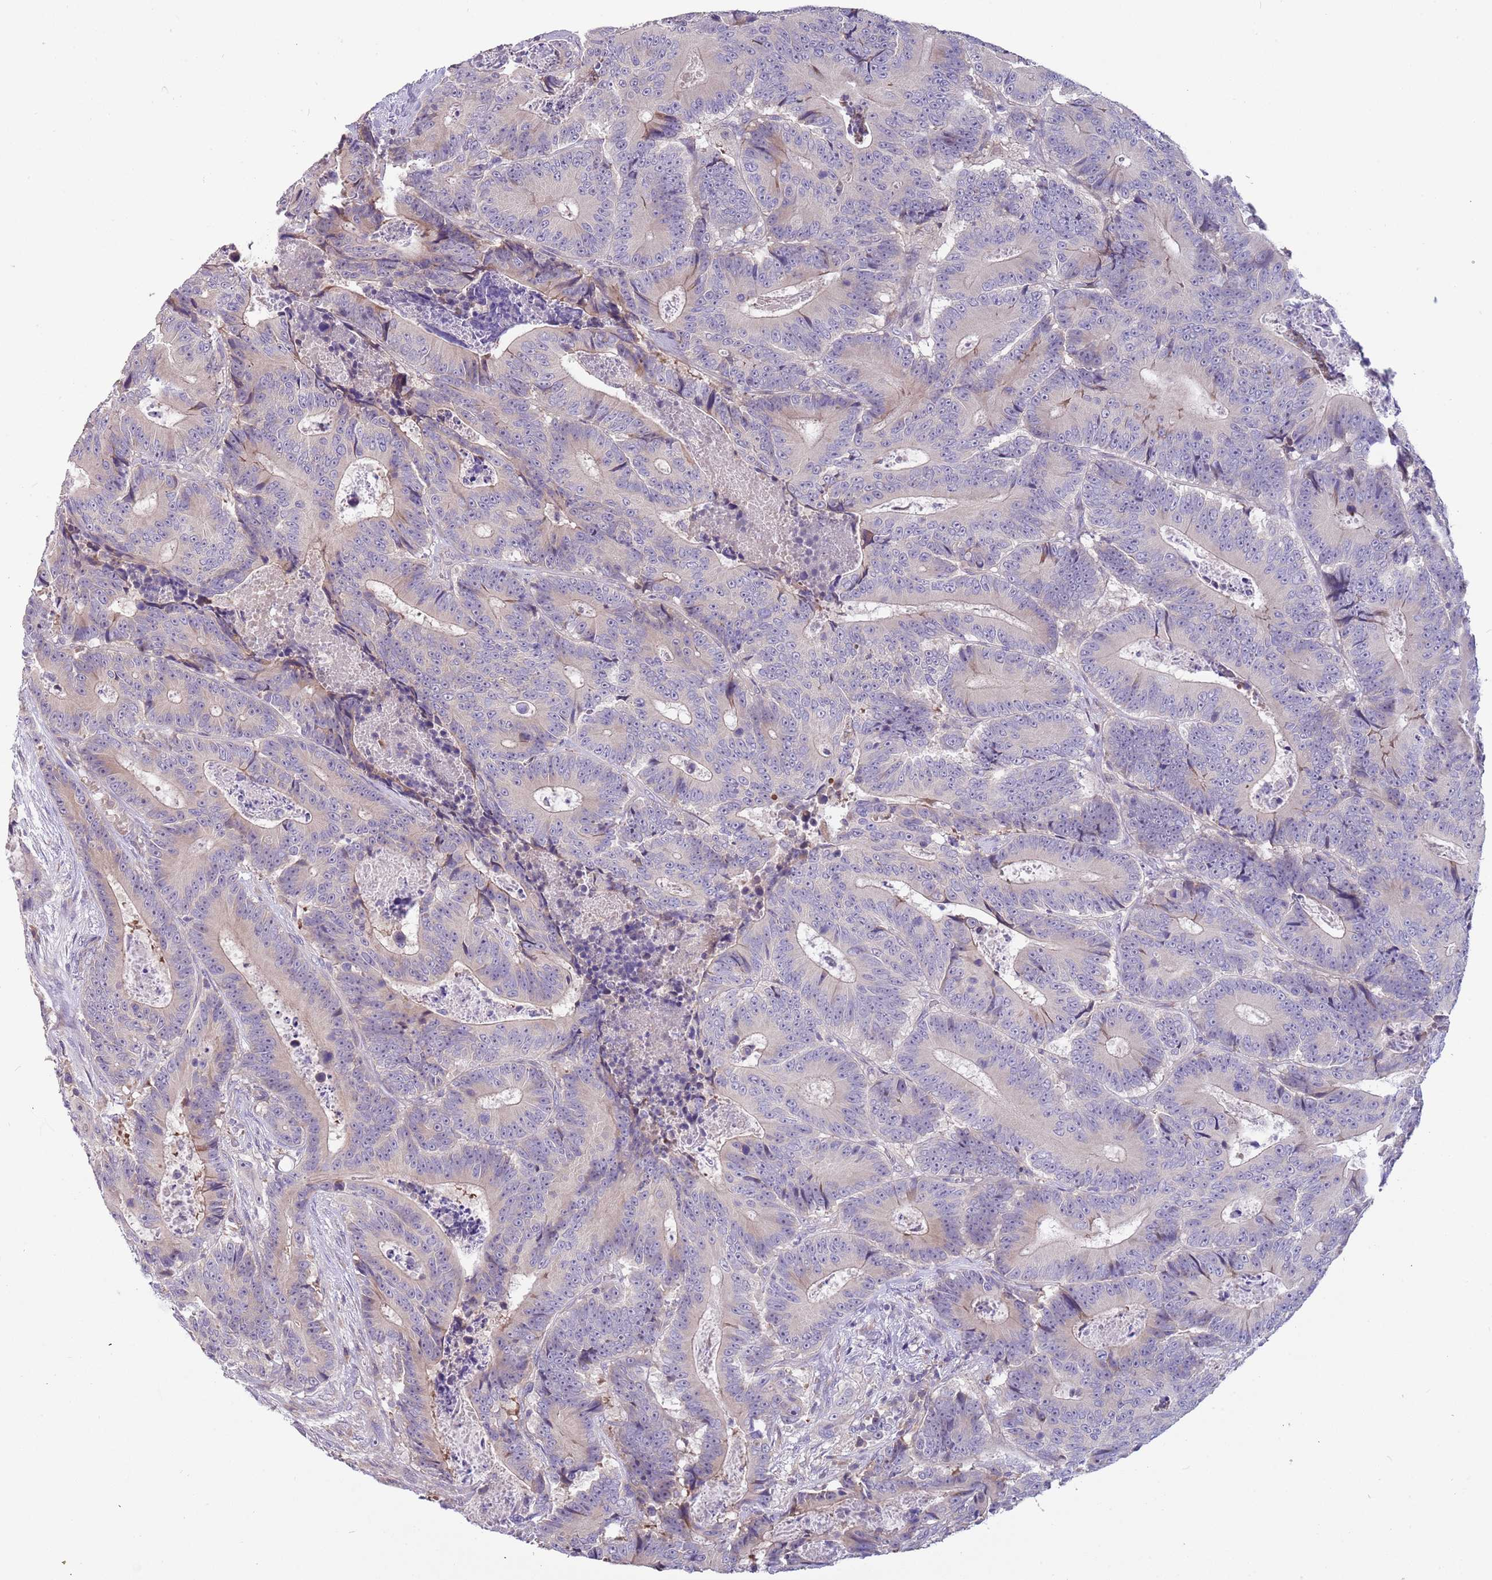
{"staining": {"intensity": "negative", "quantity": "none", "location": "none"}, "tissue": "colorectal cancer", "cell_type": "Tumor cells", "image_type": "cancer", "snomed": [{"axis": "morphology", "description": "Adenocarcinoma, NOS"}, {"axis": "topography", "description": "Colon"}], "caption": "Protein analysis of adenocarcinoma (colorectal) displays no significant positivity in tumor cells.", "gene": "CABYR", "patient": {"sex": "male", "age": 83}}